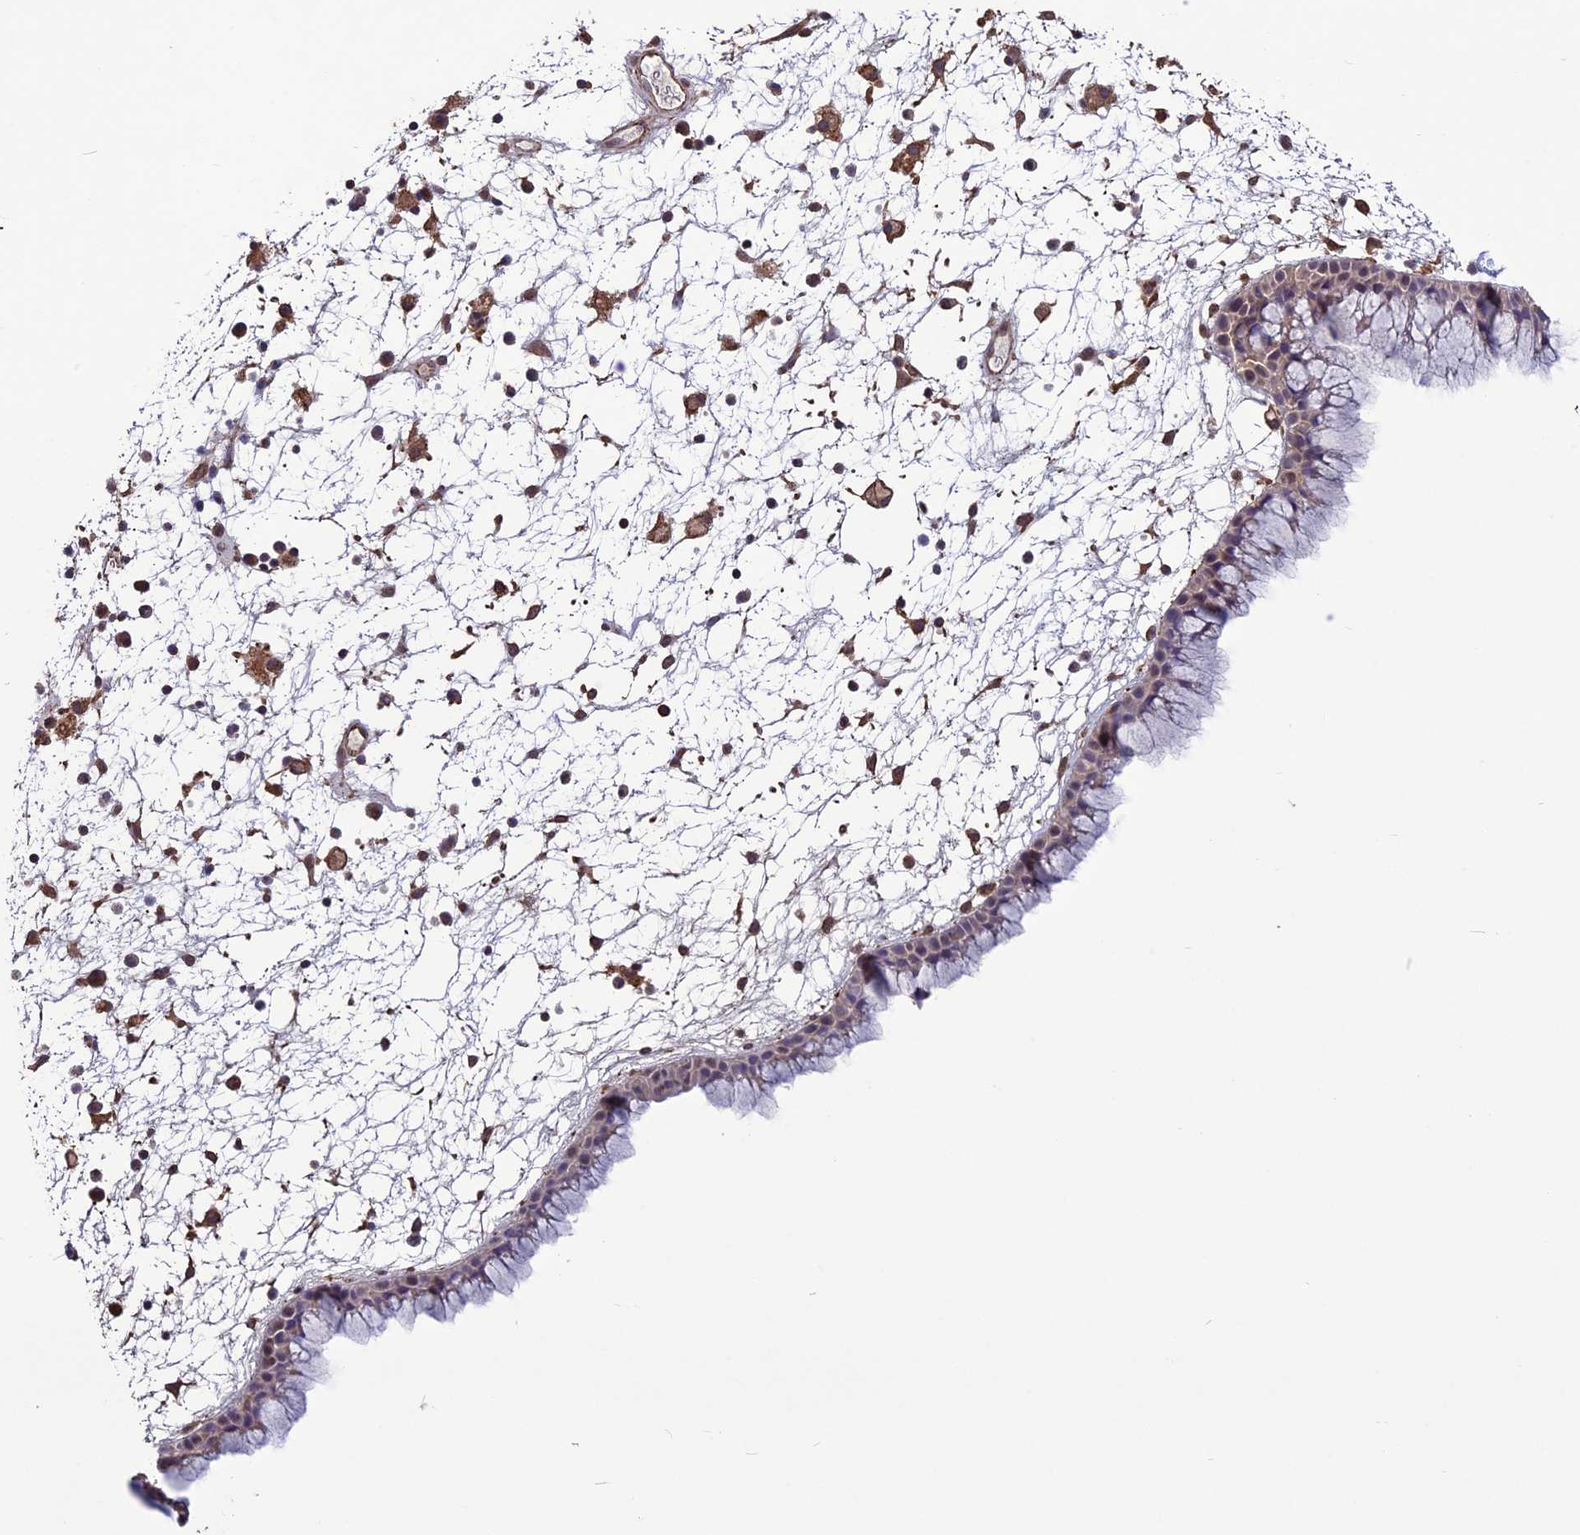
{"staining": {"intensity": "moderate", "quantity": "25%-75%", "location": "cytoplasmic/membranous"}, "tissue": "nasopharynx", "cell_type": "Respiratory epithelial cells", "image_type": "normal", "snomed": [{"axis": "morphology", "description": "Normal tissue, NOS"}, {"axis": "morphology", "description": "Inflammation, NOS"}, {"axis": "morphology", "description": "Malignant melanoma, Metastatic site"}, {"axis": "topography", "description": "Nasopharynx"}], "caption": "Nasopharynx was stained to show a protein in brown. There is medium levels of moderate cytoplasmic/membranous expression in approximately 25%-75% of respiratory epithelial cells. The staining was performed using DAB, with brown indicating positive protein expression. Nuclei are stained blue with hematoxylin.", "gene": "C3orf70", "patient": {"sex": "male", "age": 70}}